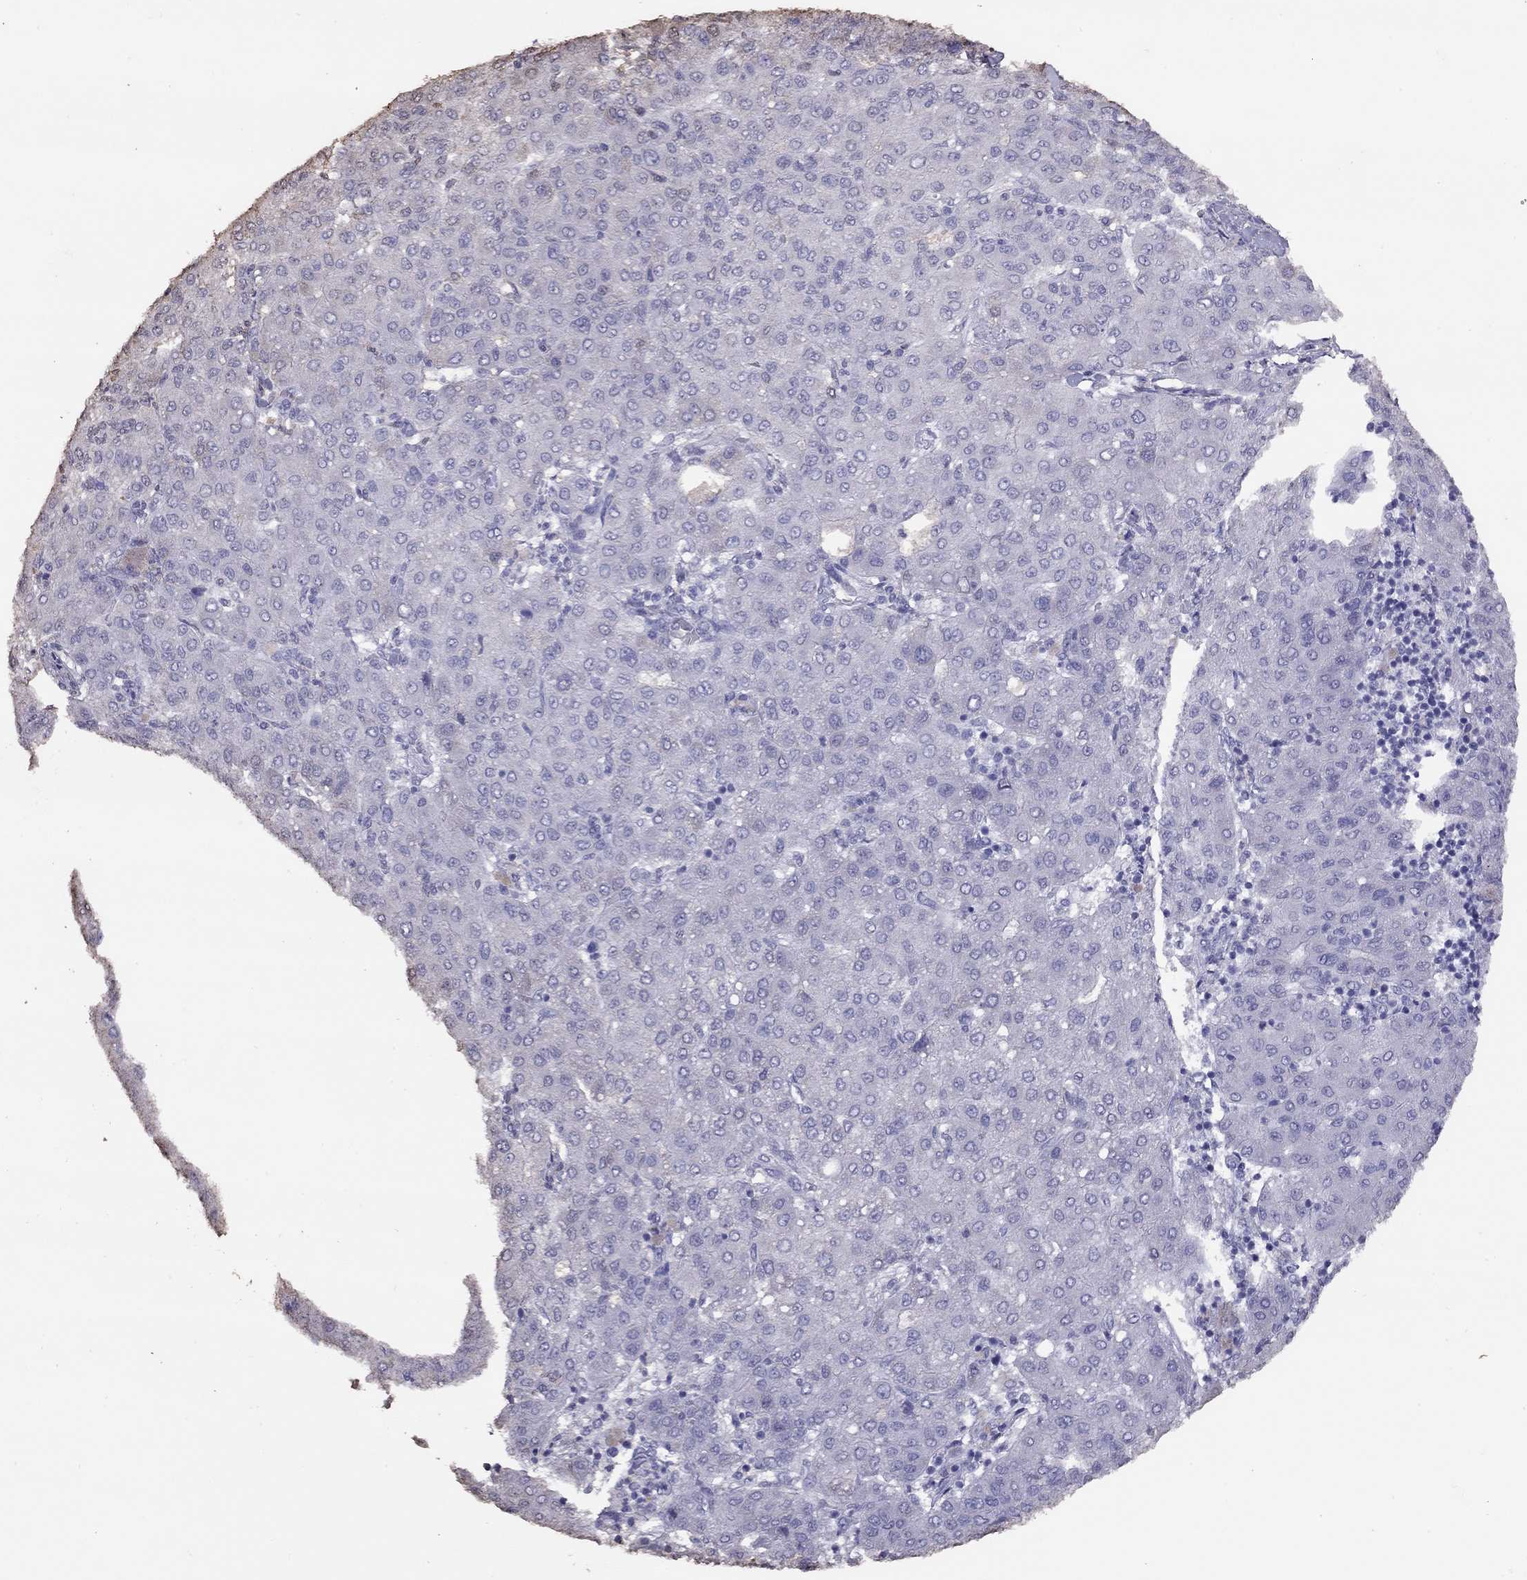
{"staining": {"intensity": "negative", "quantity": "none", "location": "none"}, "tissue": "liver cancer", "cell_type": "Tumor cells", "image_type": "cancer", "snomed": [{"axis": "morphology", "description": "Carcinoma, Hepatocellular, NOS"}, {"axis": "topography", "description": "Liver"}], "caption": "Histopathology image shows no significant protein staining in tumor cells of liver cancer.", "gene": "SUN3", "patient": {"sex": "male", "age": 65}}